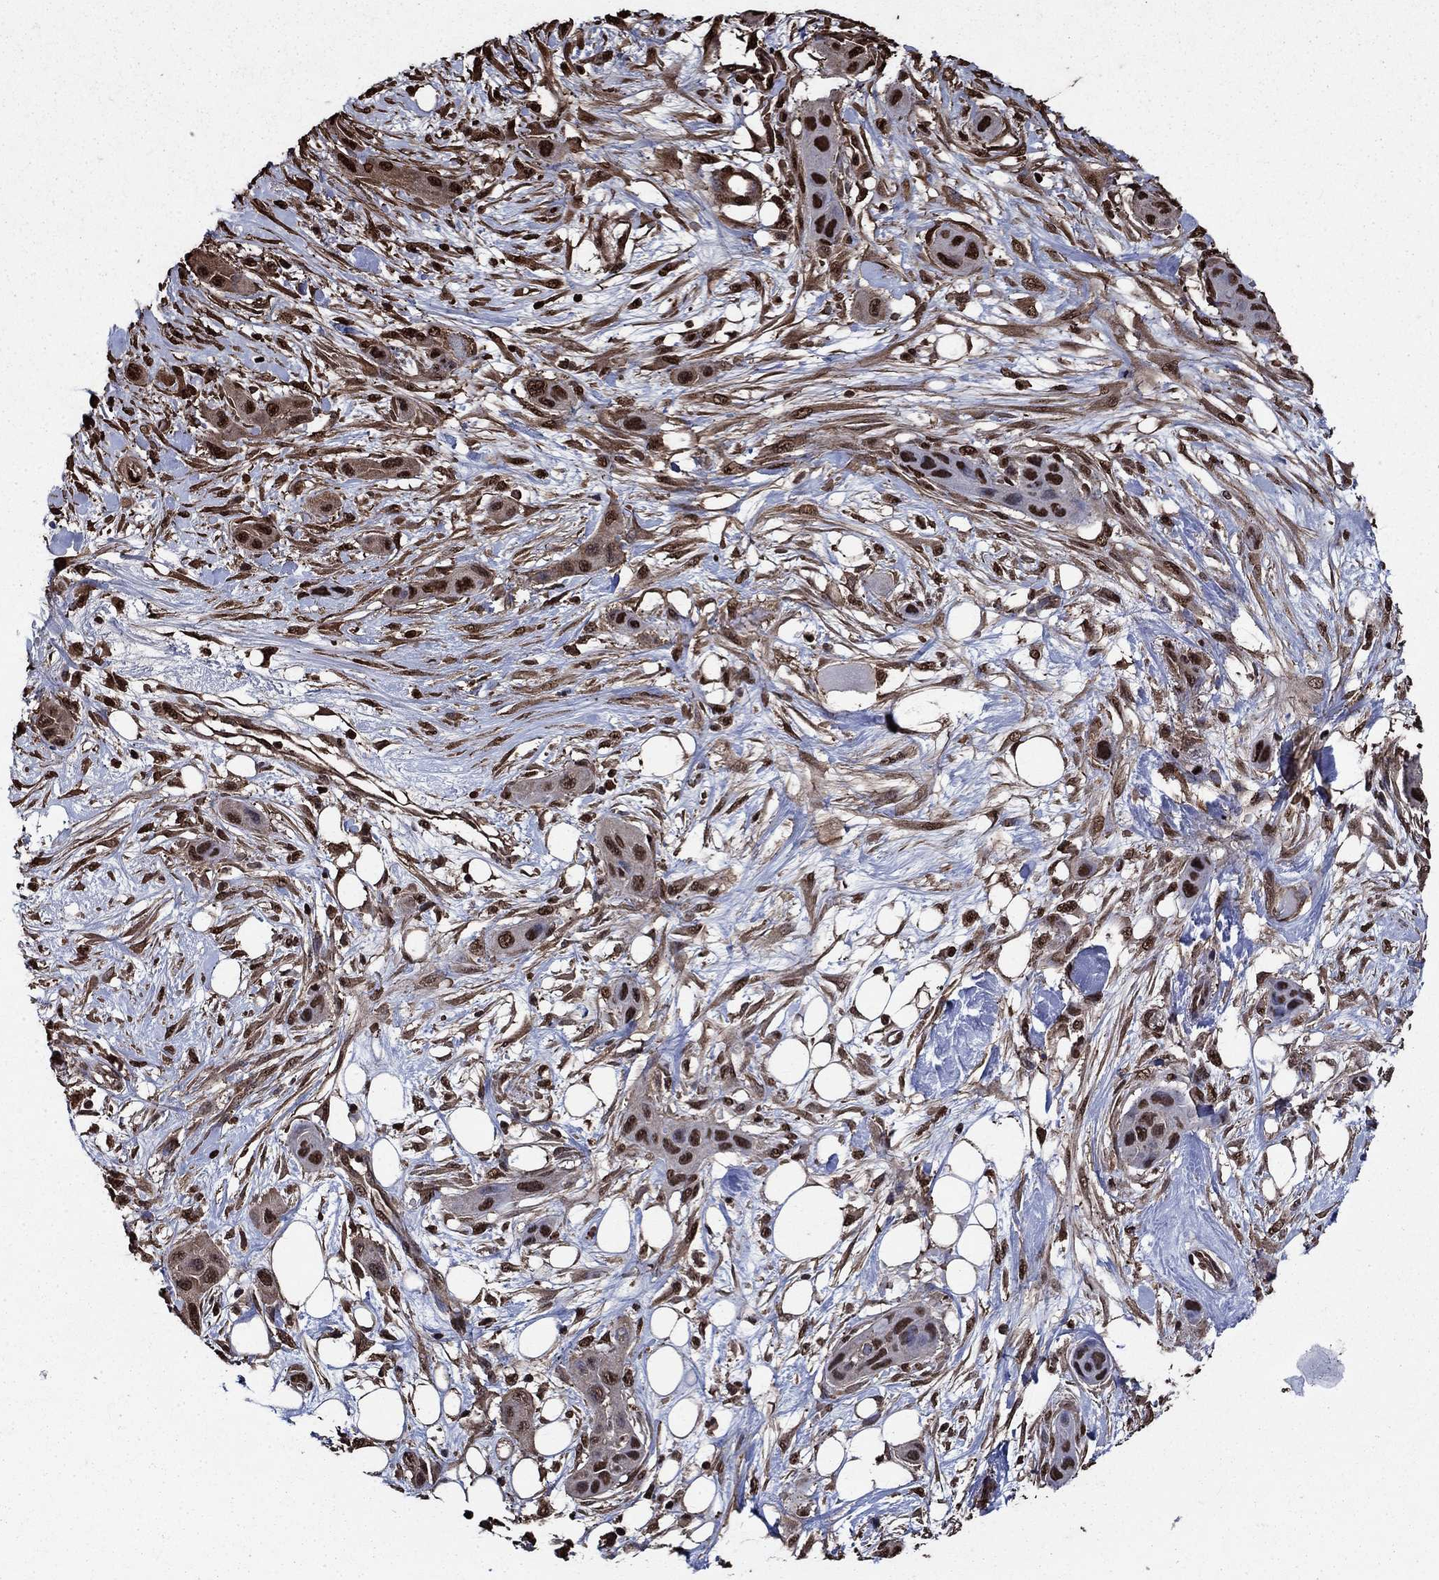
{"staining": {"intensity": "strong", "quantity": ">75%", "location": "nuclear"}, "tissue": "skin cancer", "cell_type": "Tumor cells", "image_type": "cancer", "snomed": [{"axis": "morphology", "description": "Squamous cell carcinoma, NOS"}, {"axis": "topography", "description": "Skin"}], "caption": "Skin cancer (squamous cell carcinoma) stained with a protein marker reveals strong staining in tumor cells.", "gene": "GAPDH", "patient": {"sex": "male", "age": 79}}